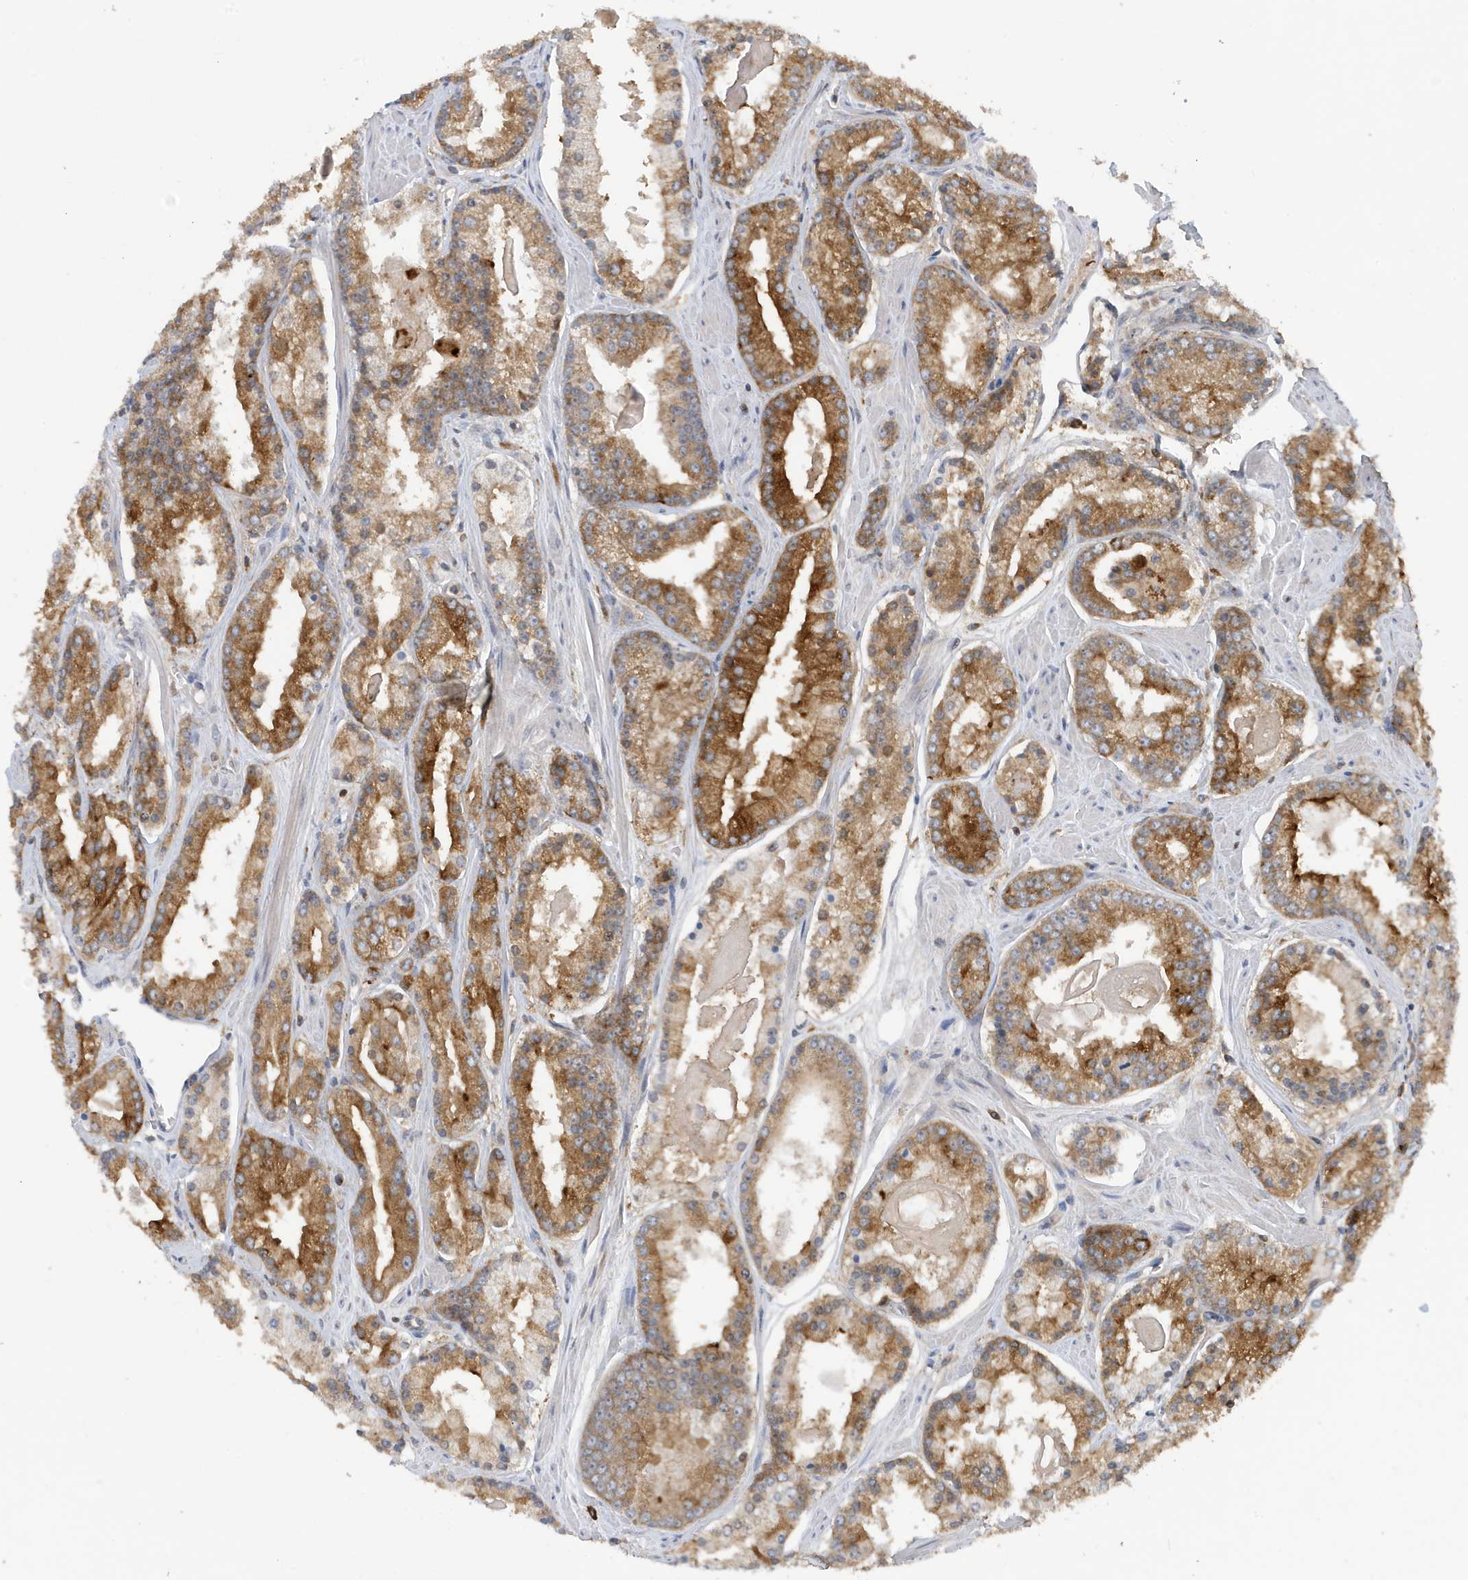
{"staining": {"intensity": "moderate", "quantity": ">75%", "location": "cytoplasmic/membranous"}, "tissue": "prostate cancer", "cell_type": "Tumor cells", "image_type": "cancer", "snomed": [{"axis": "morphology", "description": "Adenocarcinoma, Low grade"}, {"axis": "topography", "description": "Prostate"}], "caption": "Prostate low-grade adenocarcinoma was stained to show a protein in brown. There is medium levels of moderate cytoplasmic/membranous staining in approximately >75% of tumor cells.", "gene": "NSUN3", "patient": {"sex": "male", "age": 54}}